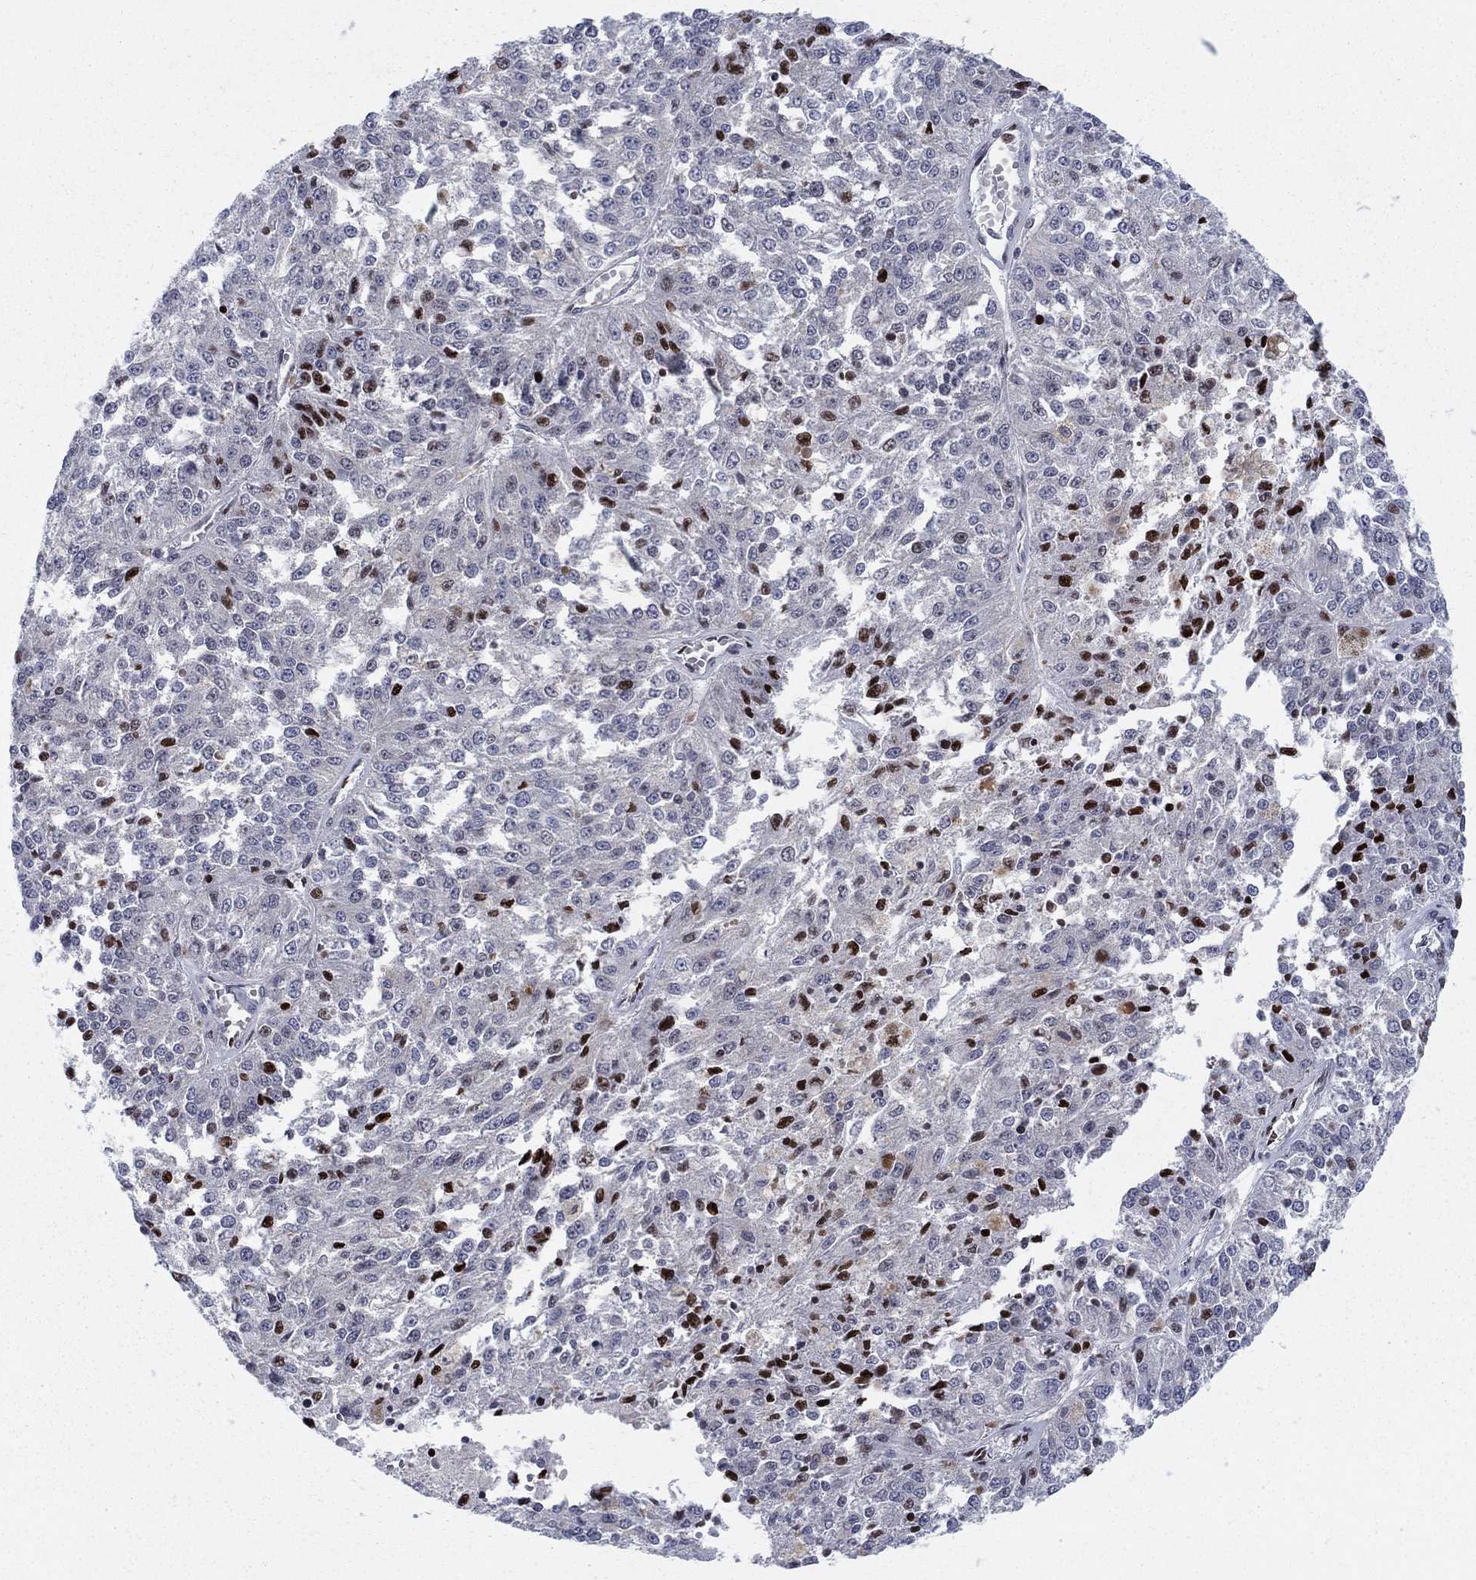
{"staining": {"intensity": "strong", "quantity": "<25%", "location": "cytoplasmic/membranous"}, "tissue": "melanoma", "cell_type": "Tumor cells", "image_type": "cancer", "snomed": [{"axis": "morphology", "description": "Malignant melanoma, Metastatic site"}, {"axis": "topography", "description": "Lymph node"}], "caption": "Melanoma stained with DAB (3,3'-diaminobenzidine) immunohistochemistry demonstrates medium levels of strong cytoplasmic/membranous staining in about <25% of tumor cells. (Brightfield microscopy of DAB IHC at high magnification).", "gene": "ZNHIT3", "patient": {"sex": "female", "age": 64}}